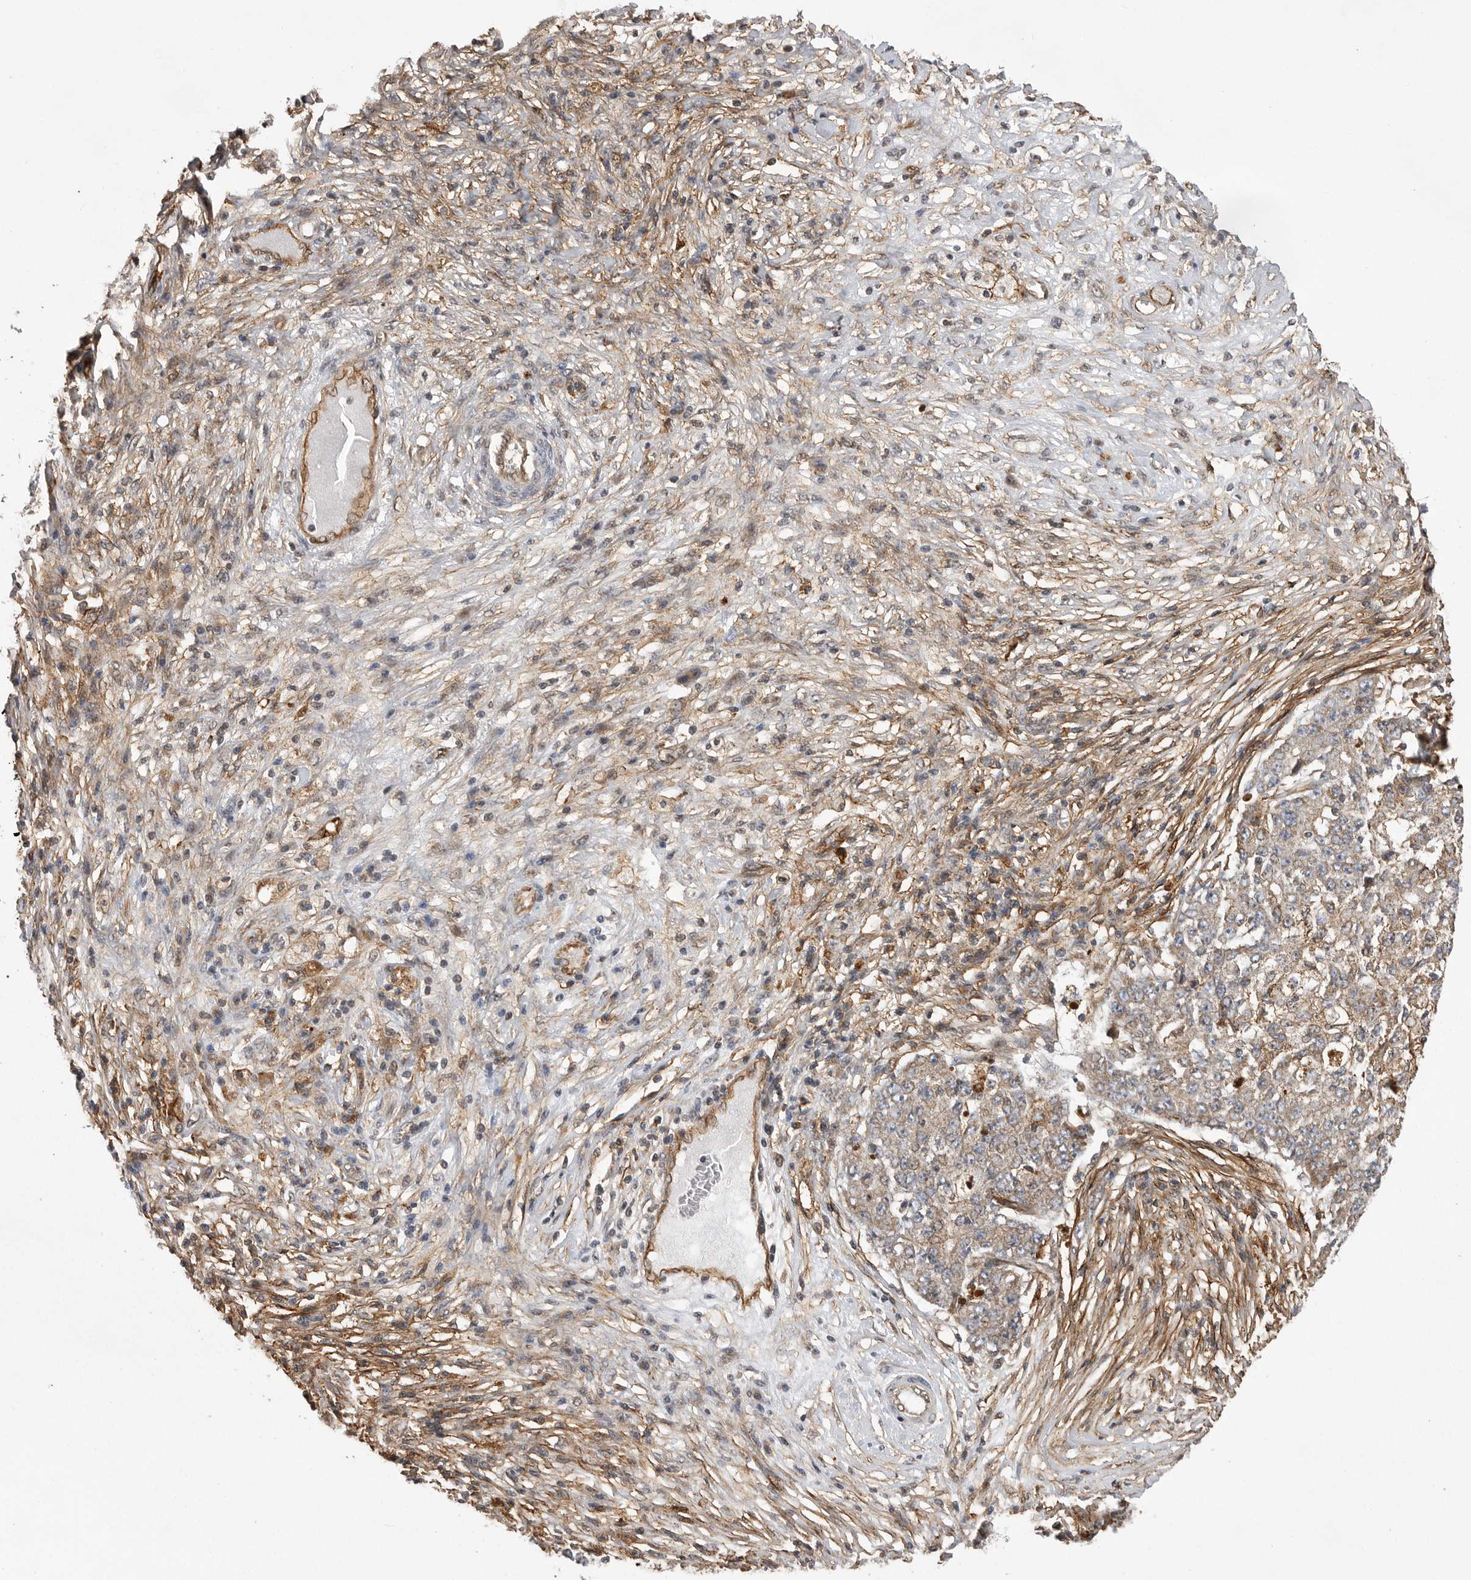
{"staining": {"intensity": "moderate", "quantity": ">75%", "location": "cytoplasmic/membranous"}, "tissue": "ovarian cancer", "cell_type": "Tumor cells", "image_type": "cancer", "snomed": [{"axis": "morphology", "description": "Carcinoma, endometroid"}, {"axis": "topography", "description": "Ovary"}], "caption": "Brown immunohistochemical staining in ovarian cancer (endometroid carcinoma) shows moderate cytoplasmic/membranous staining in about >75% of tumor cells.", "gene": "NECTIN1", "patient": {"sex": "female", "age": 42}}